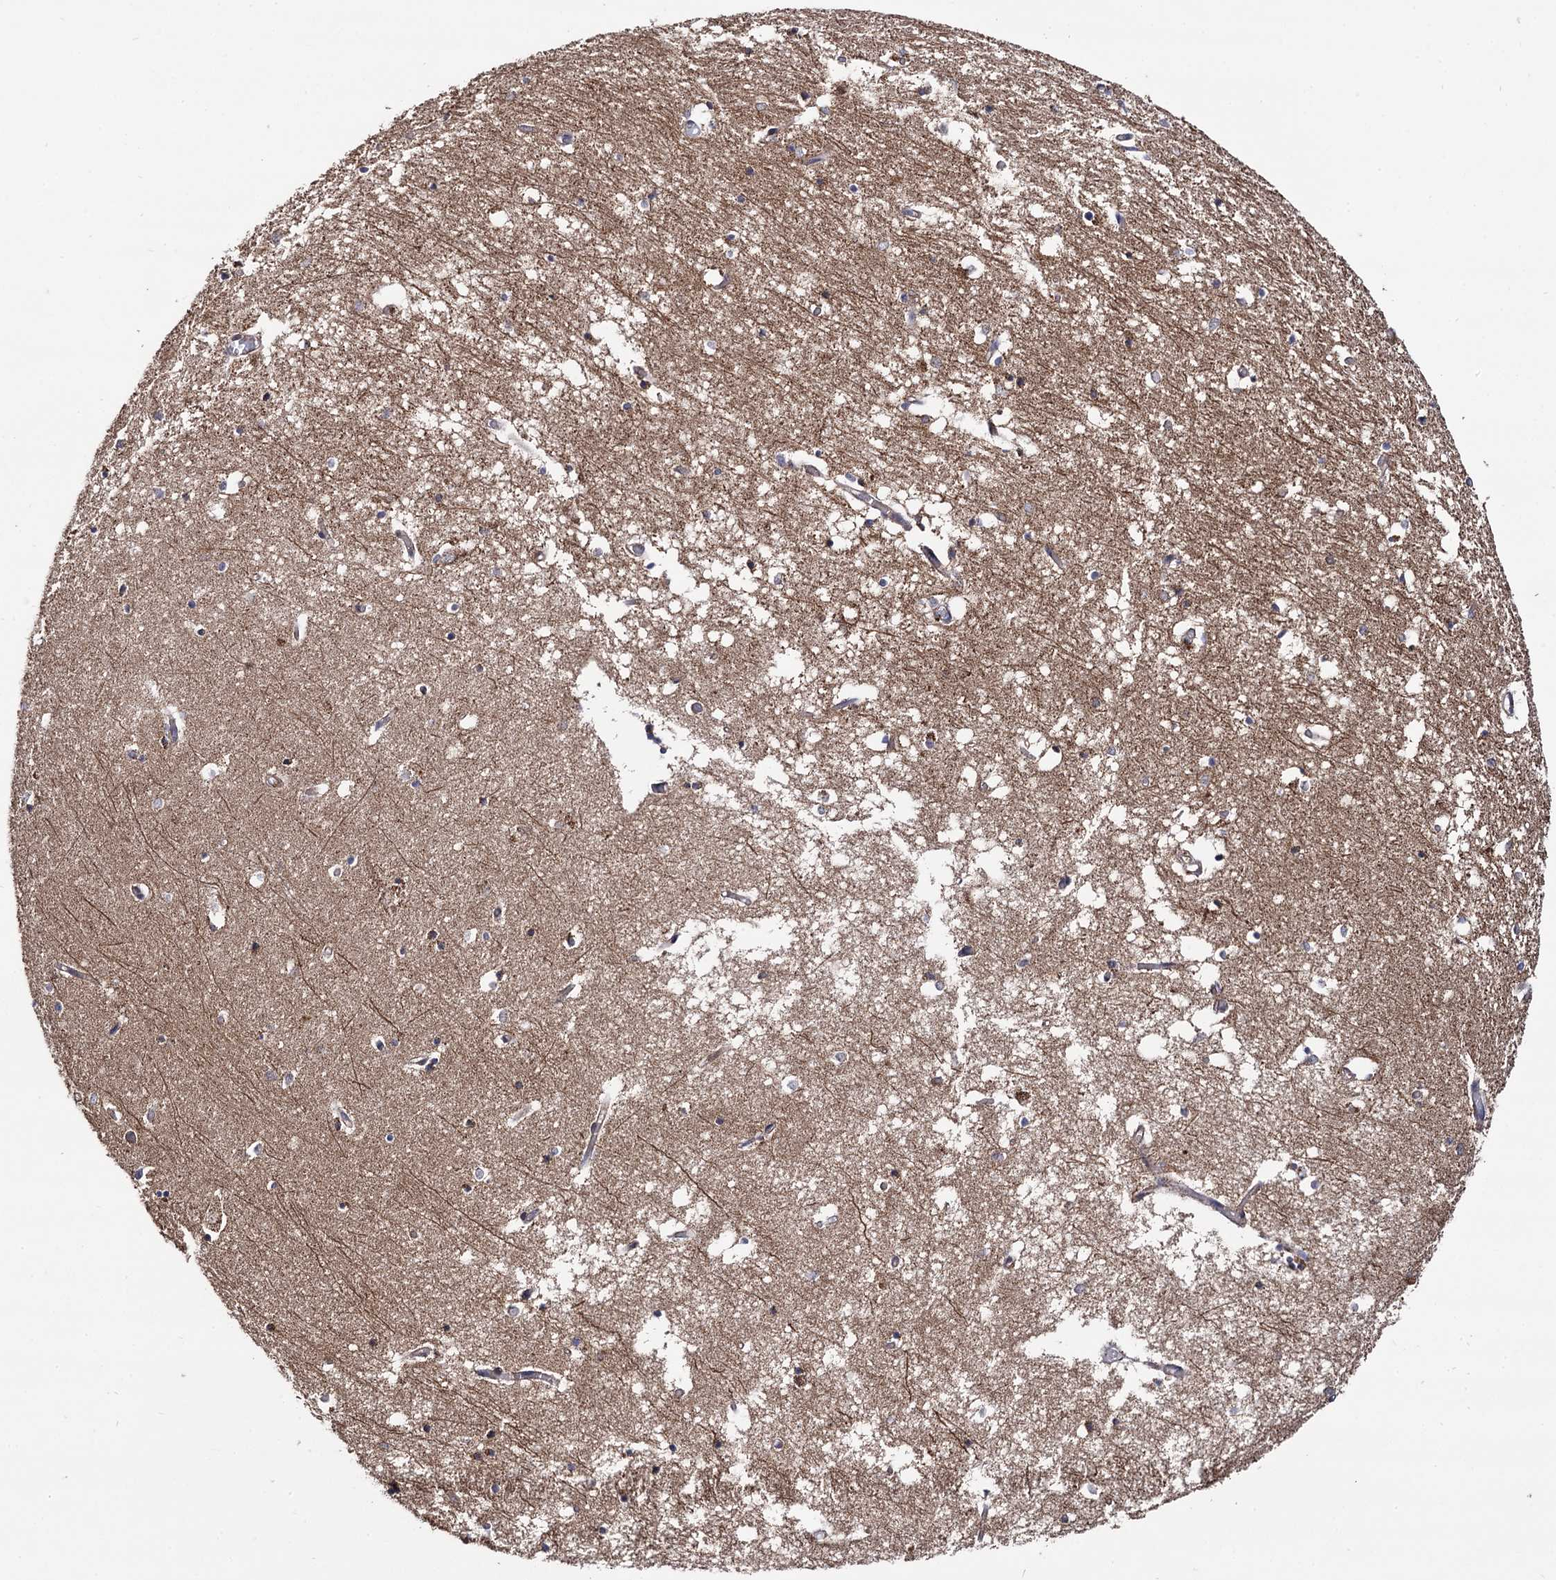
{"staining": {"intensity": "weak", "quantity": "25%-75%", "location": "cytoplasmic/membranous"}, "tissue": "hippocampus", "cell_type": "Glial cells", "image_type": "normal", "snomed": [{"axis": "morphology", "description": "Normal tissue, NOS"}, {"axis": "topography", "description": "Hippocampus"}], "caption": "A high-resolution histopathology image shows IHC staining of unremarkable hippocampus, which demonstrates weak cytoplasmic/membranous staining in approximately 25%-75% of glial cells. (DAB (3,3'-diaminobenzidine) = brown stain, brightfield microscopy at high magnification).", "gene": "IQCH", "patient": {"sex": "male", "age": 70}}